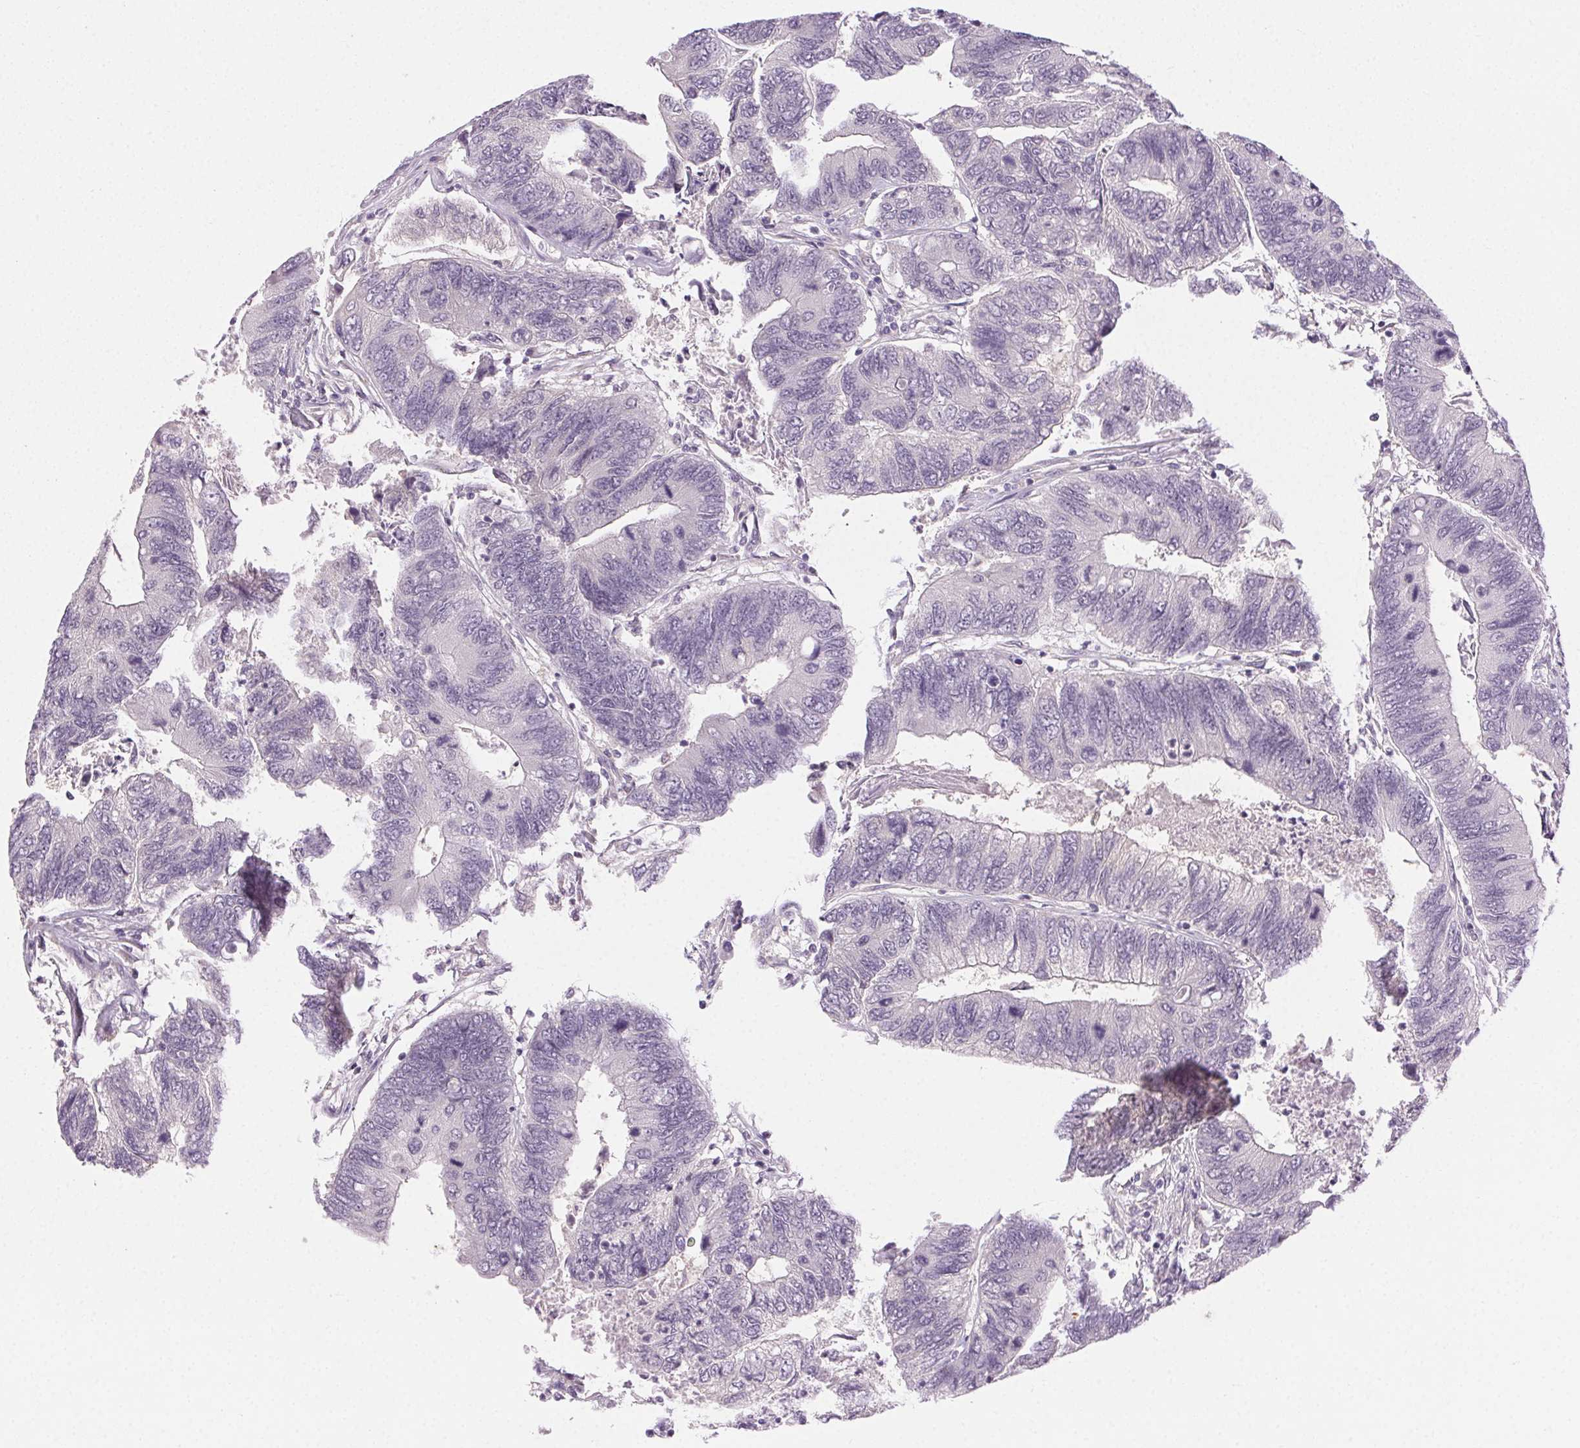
{"staining": {"intensity": "negative", "quantity": "none", "location": "none"}, "tissue": "colorectal cancer", "cell_type": "Tumor cells", "image_type": "cancer", "snomed": [{"axis": "morphology", "description": "Adenocarcinoma, NOS"}, {"axis": "topography", "description": "Colon"}], "caption": "Colorectal cancer (adenocarcinoma) stained for a protein using immunohistochemistry demonstrates no expression tumor cells.", "gene": "FAM168A", "patient": {"sex": "female", "age": 67}}